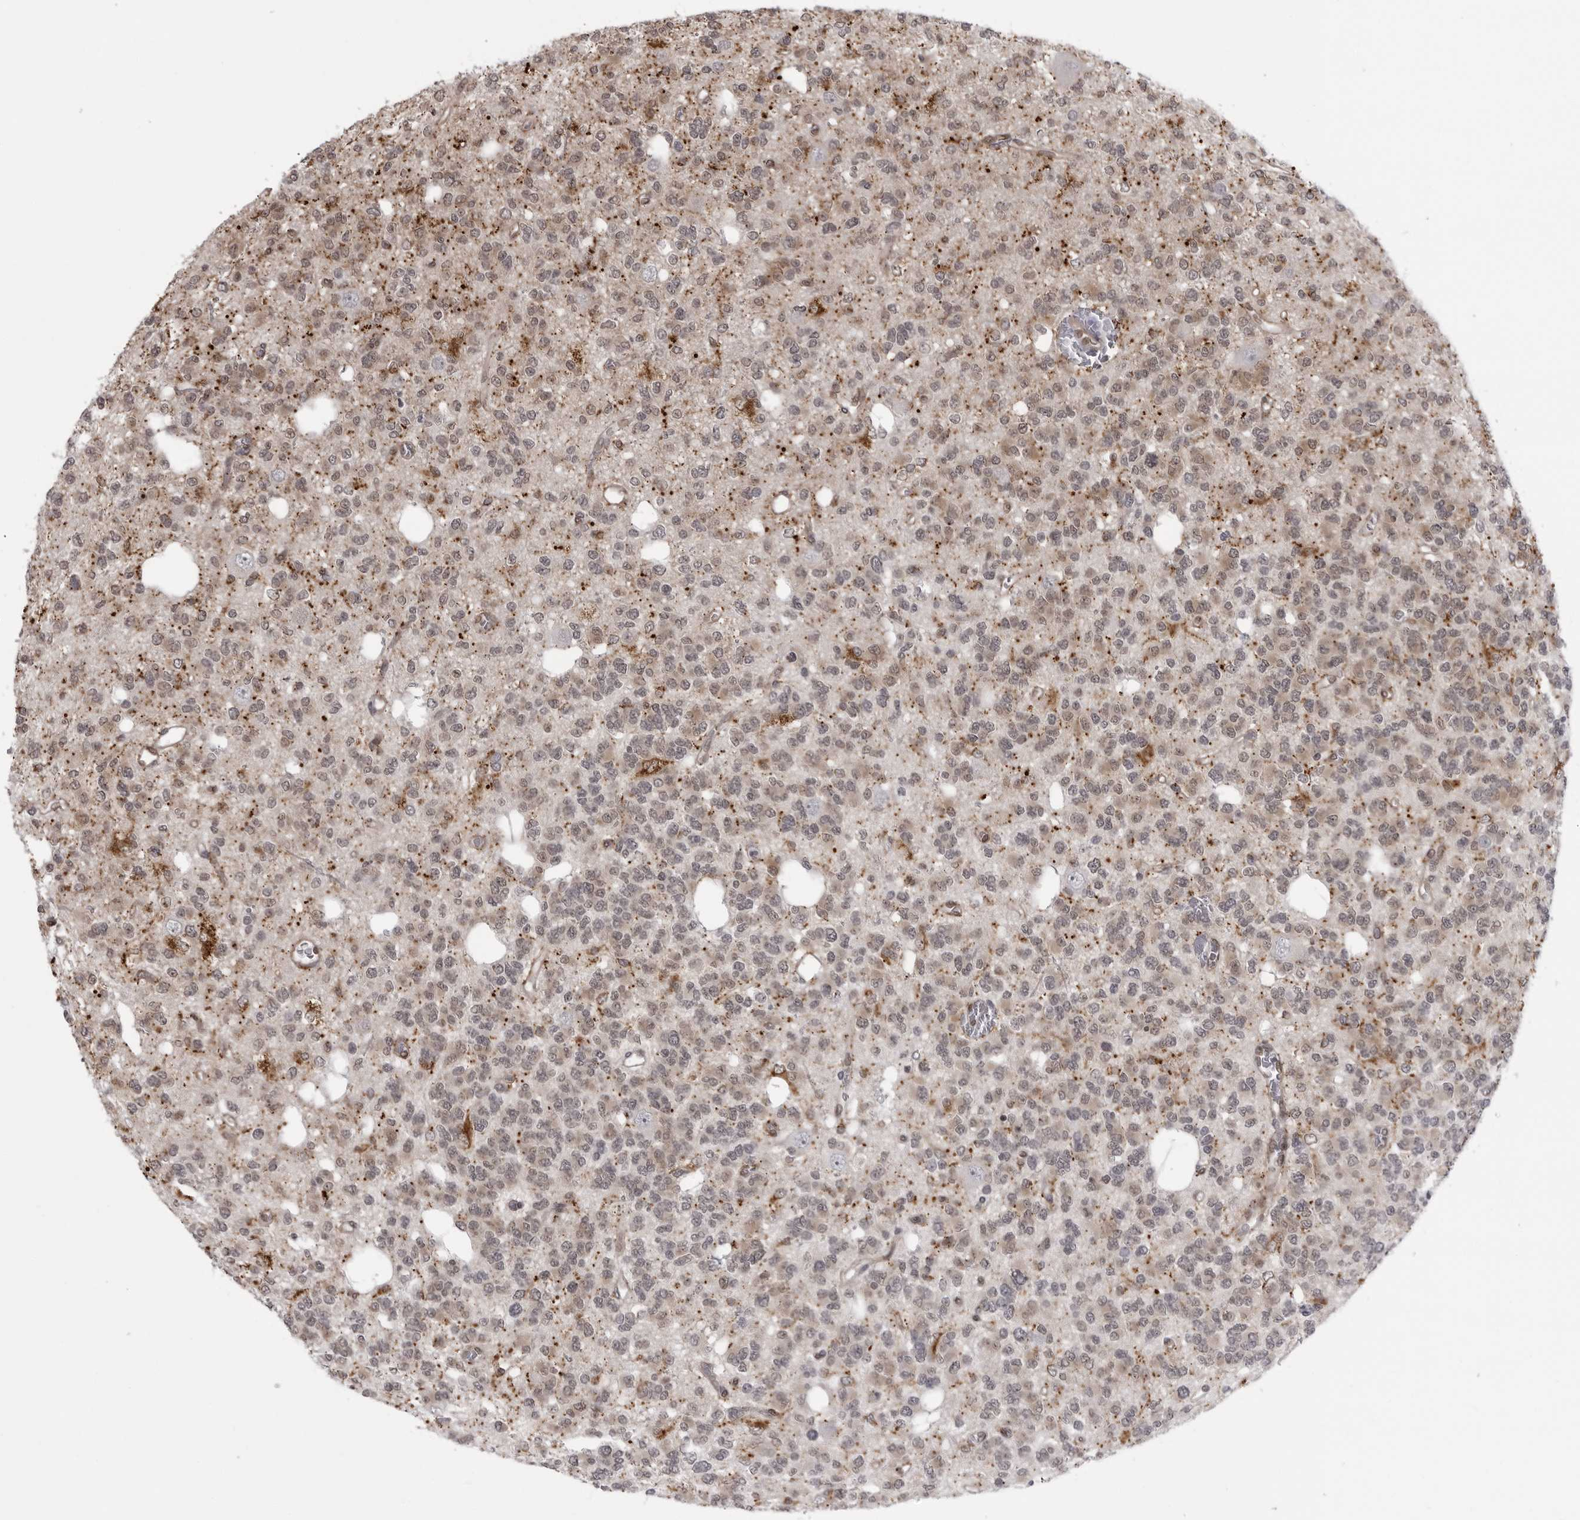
{"staining": {"intensity": "weak", "quantity": "25%-75%", "location": "cytoplasmic/membranous,nuclear"}, "tissue": "glioma", "cell_type": "Tumor cells", "image_type": "cancer", "snomed": [{"axis": "morphology", "description": "Glioma, malignant, Low grade"}, {"axis": "topography", "description": "Brain"}], "caption": "Weak cytoplasmic/membranous and nuclear protein positivity is identified in approximately 25%-75% of tumor cells in glioma. (DAB IHC, brown staining for protein, blue staining for nuclei).", "gene": "MAPK12", "patient": {"sex": "male", "age": 38}}